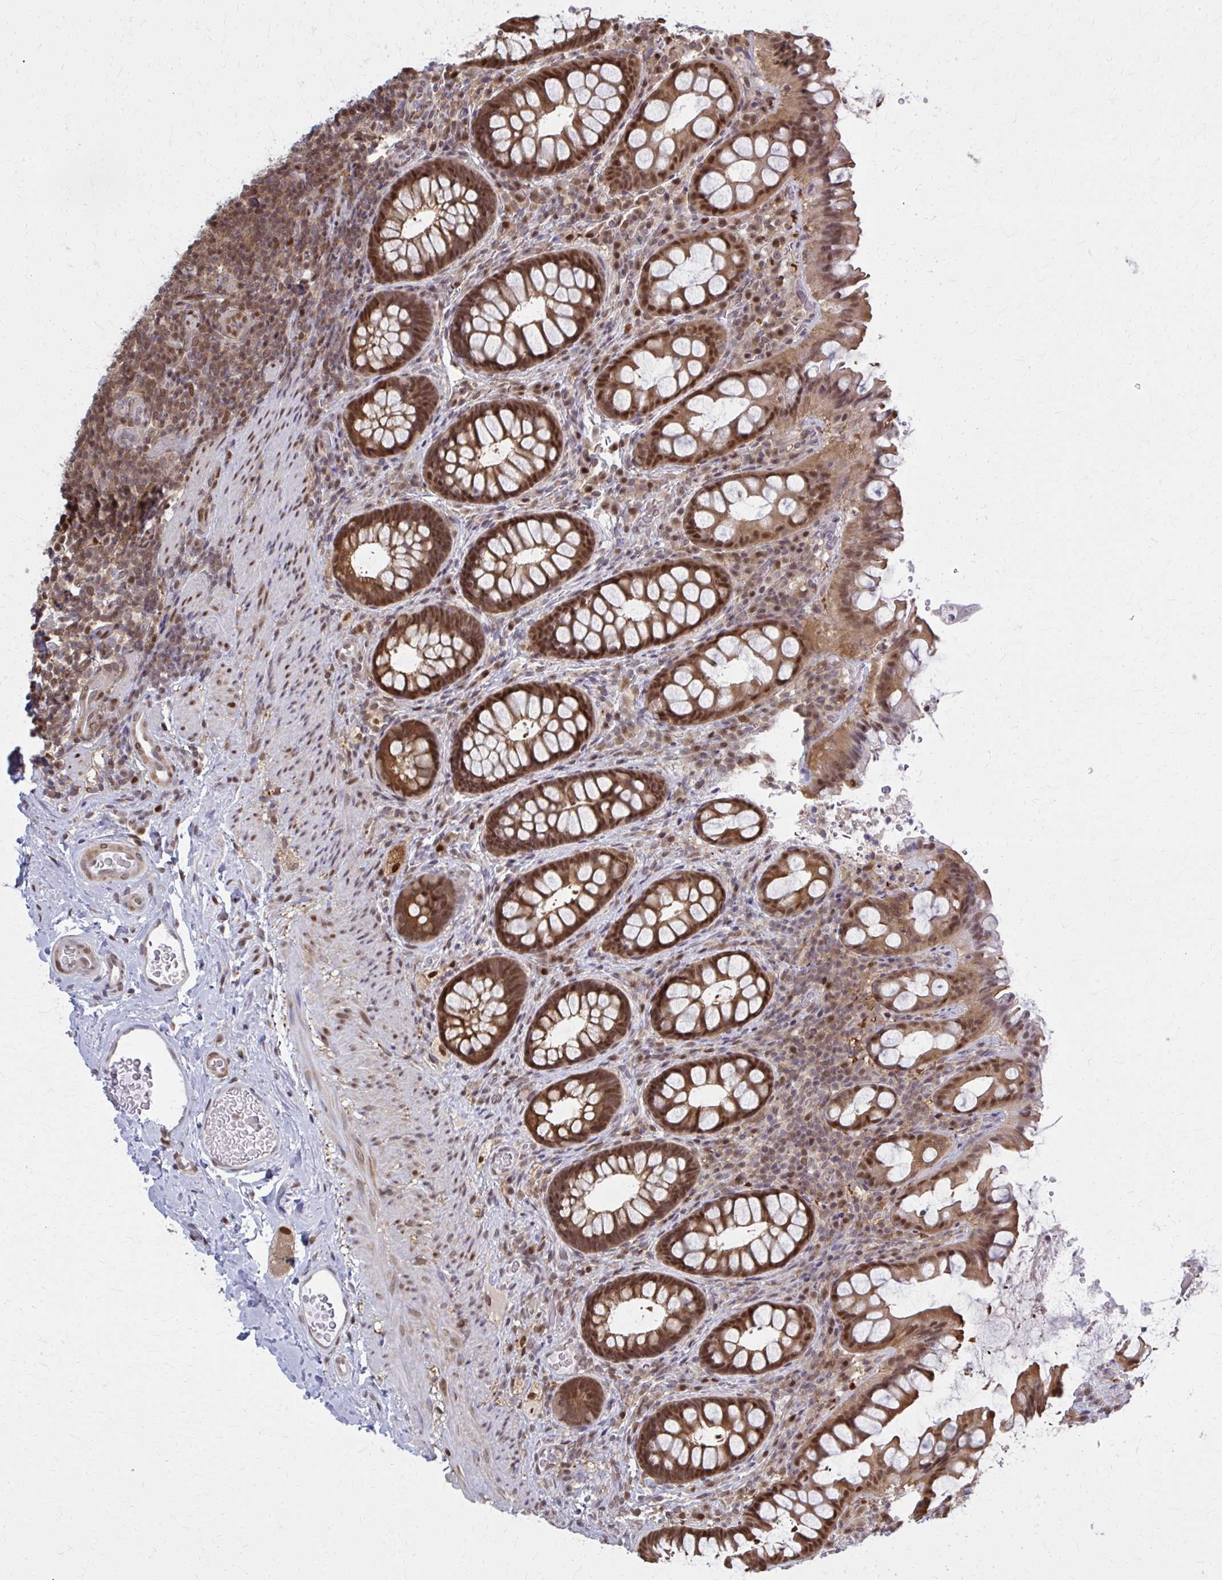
{"staining": {"intensity": "strong", "quantity": ">75%", "location": "cytoplasmic/membranous,nuclear"}, "tissue": "rectum", "cell_type": "Glandular cells", "image_type": "normal", "snomed": [{"axis": "morphology", "description": "Normal tissue, NOS"}, {"axis": "topography", "description": "Rectum"}, {"axis": "topography", "description": "Peripheral nerve tissue"}], "caption": "Immunohistochemical staining of benign rectum shows strong cytoplasmic/membranous,nuclear protein expression in approximately >75% of glandular cells. Immunohistochemistry stains the protein of interest in brown and the nuclei are stained blue.", "gene": "MDH1", "patient": {"sex": "female", "age": 69}}